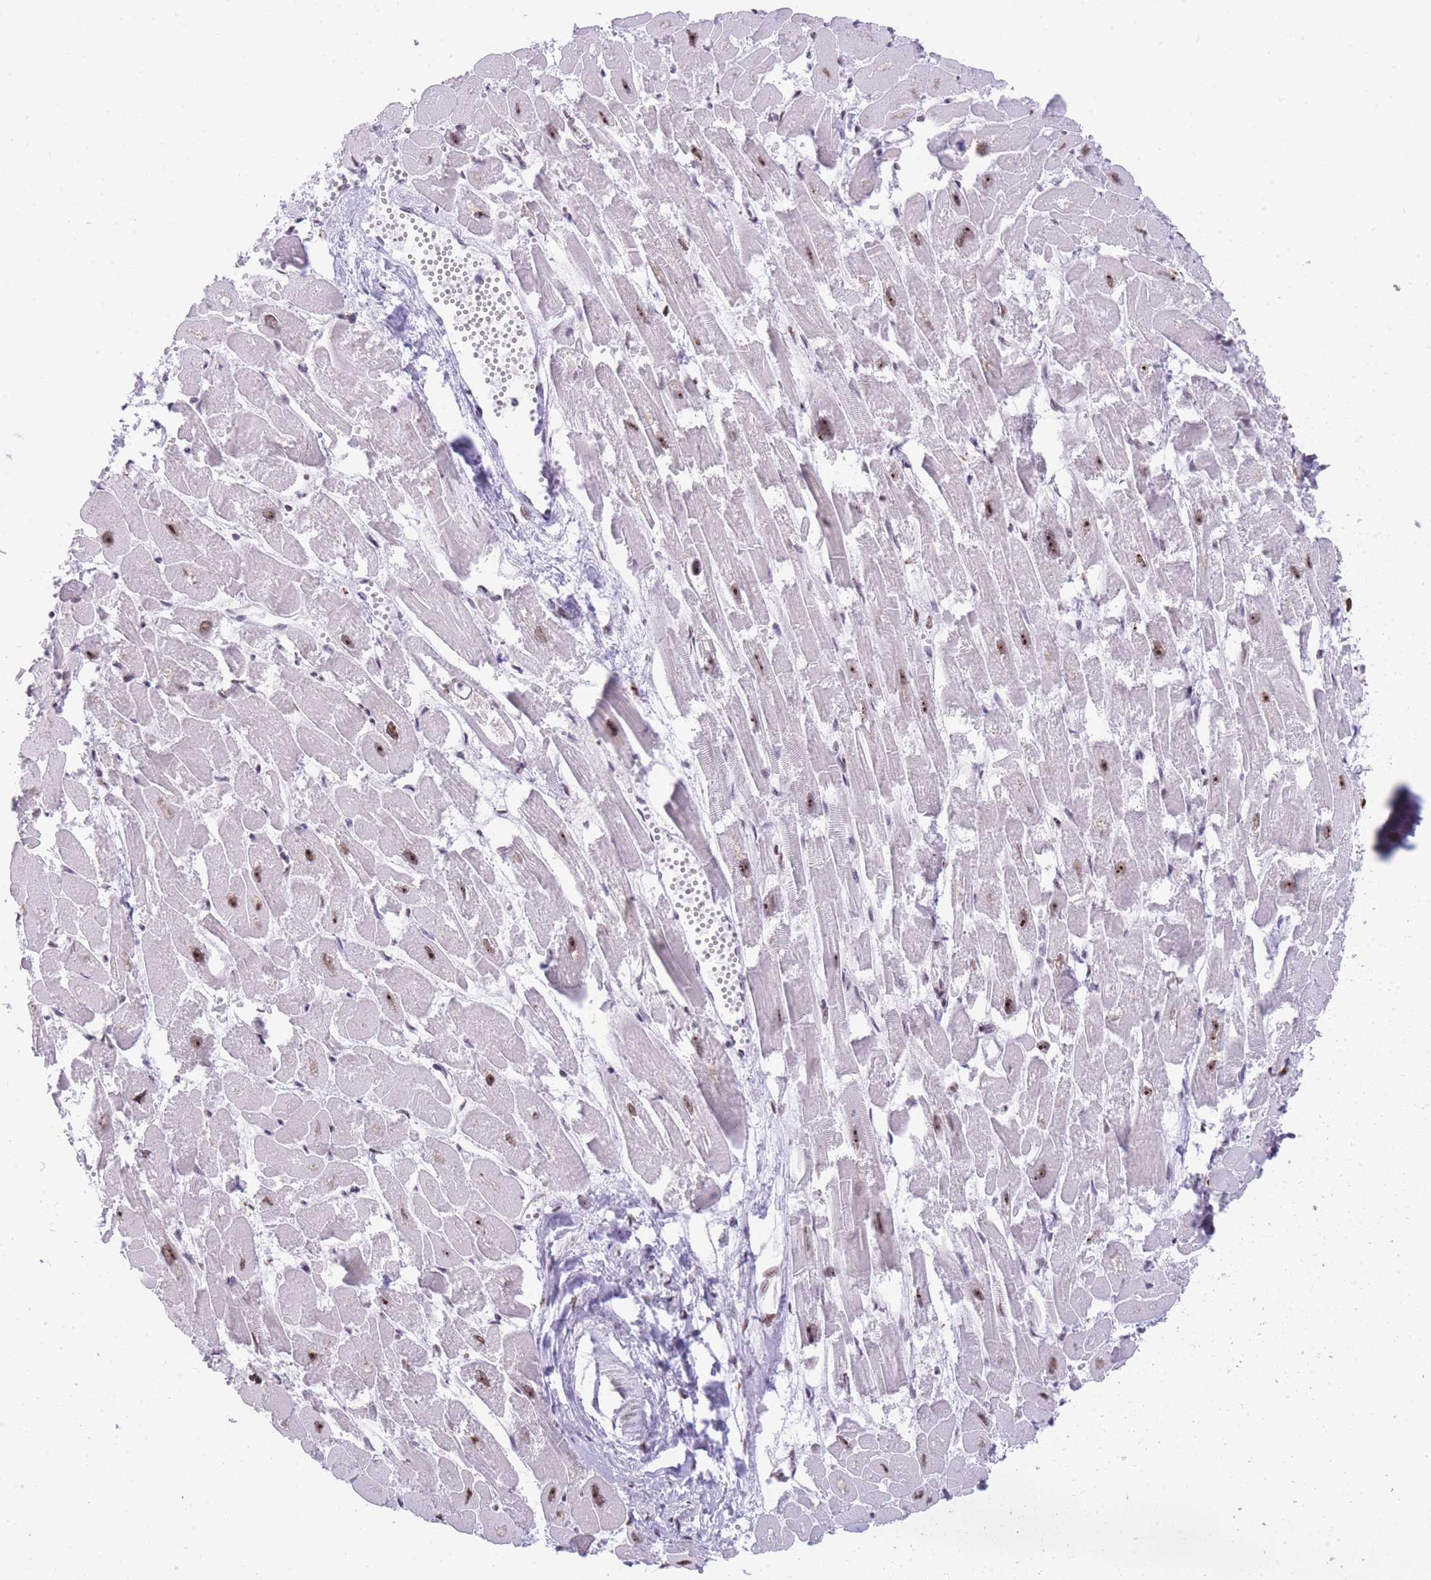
{"staining": {"intensity": "moderate", "quantity": "25%-75%", "location": "nuclear"}, "tissue": "heart muscle", "cell_type": "Cardiomyocytes", "image_type": "normal", "snomed": [{"axis": "morphology", "description": "Normal tissue, NOS"}, {"axis": "topography", "description": "Heart"}], "caption": "Moderate nuclear expression is appreciated in approximately 25%-75% of cardiomyocytes in normal heart muscle. Using DAB (3,3'-diaminobenzidine) (brown) and hematoxylin (blue) stains, captured at high magnification using brightfield microscopy.", "gene": "EVC2", "patient": {"sex": "male", "age": 54}}